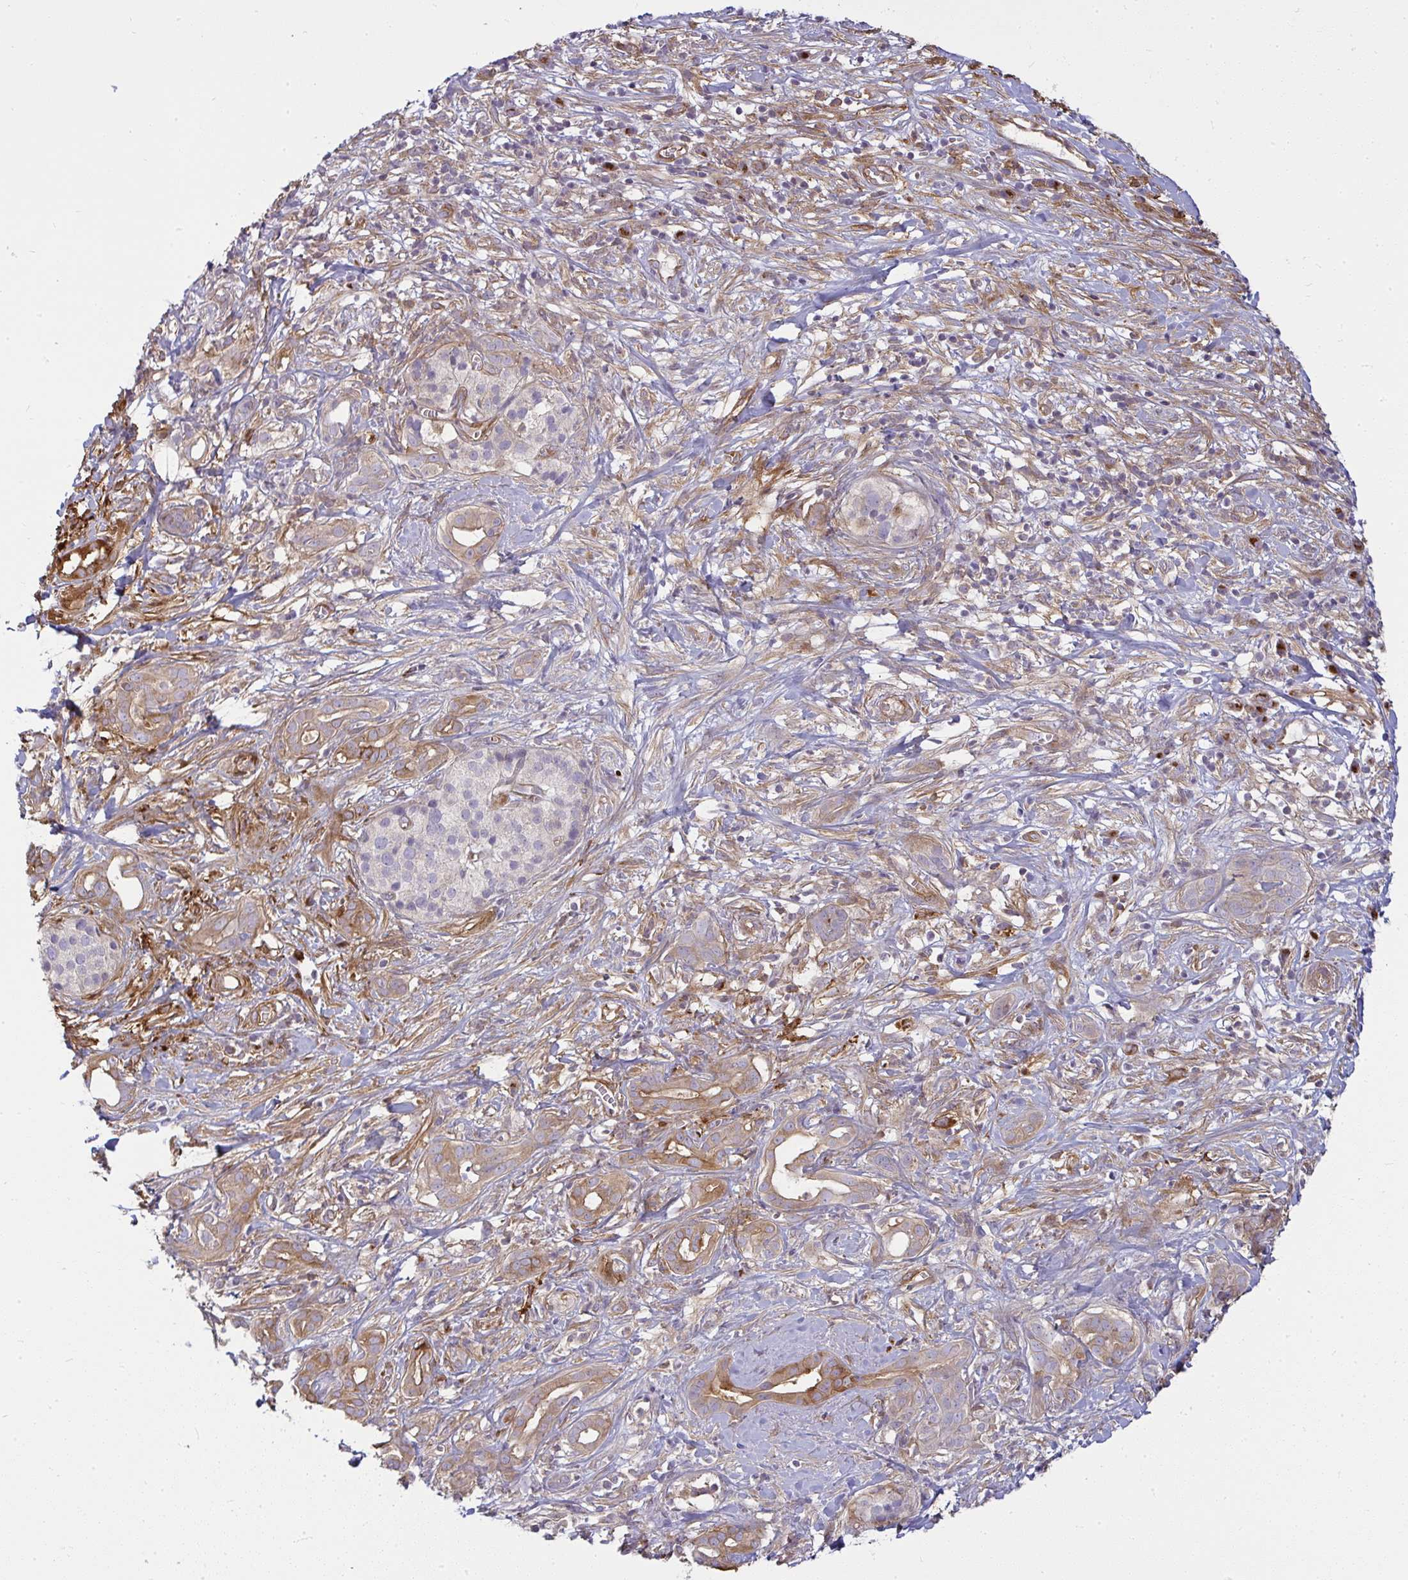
{"staining": {"intensity": "moderate", "quantity": "25%-75%", "location": "cytoplasmic/membranous"}, "tissue": "pancreatic cancer", "cell_type": "Tumor cells", "image_type": "cancer", "snomed": [{"axis": "morphology", "description": "Adenocarcinoma, NOS"}, {"axis": "topography", "description": "Pancreas"}], "caption": "Pancreatic cancer stained with DAB (3,3'-diaminobenzidine) immunohistochemistry demonstrates medium levels of moderate cytoplasmic/membranous expression in about 25%-75% of tumor cells.", "gene": "IFIT3", "patient": {"sex": "male", "age": 61}}